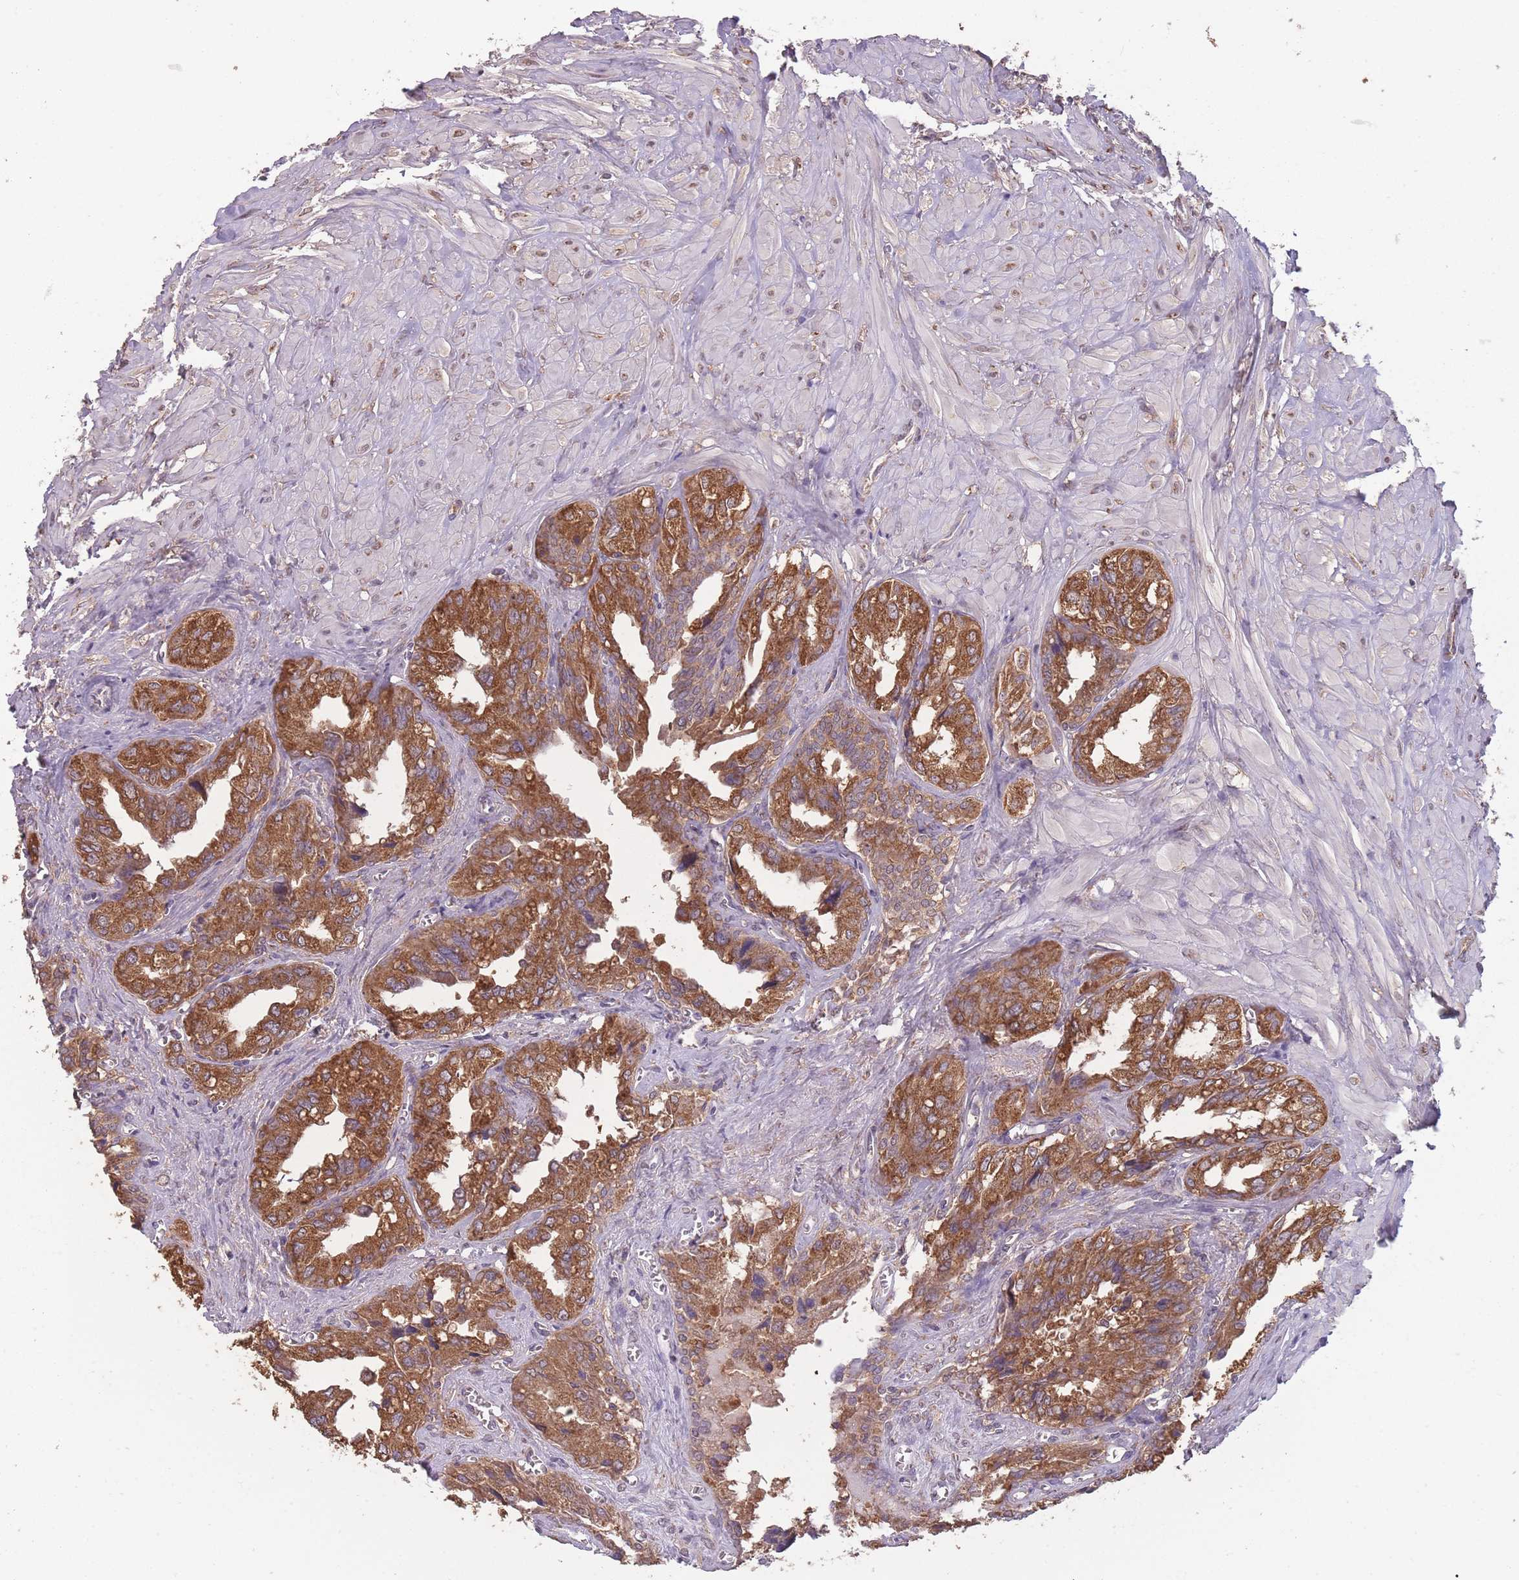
{"staining": {"intensity": "strong", "quantity": ">75%", "location": "cytoplasmic/membranous"}, "tissue": "seminal vesicle", "cell_type": "Glandular cells", "image_type": "normal", "snomed": [{"axis": "morphology", "description": "Normal tissue, NOS"}, {"axis": "topography", "description": "Seminal veicle"}], "caption": "Immunohistochemical staining of unremarkable human seminal vesicle demonstrates strong cytoplasmic/membranous protein expression in about >75% of glandular cells. (Brightfield microscopy of DAB IHC at high magnification).", "gene": "SANBR", "patient": {"sex": "male", "age": 67}}